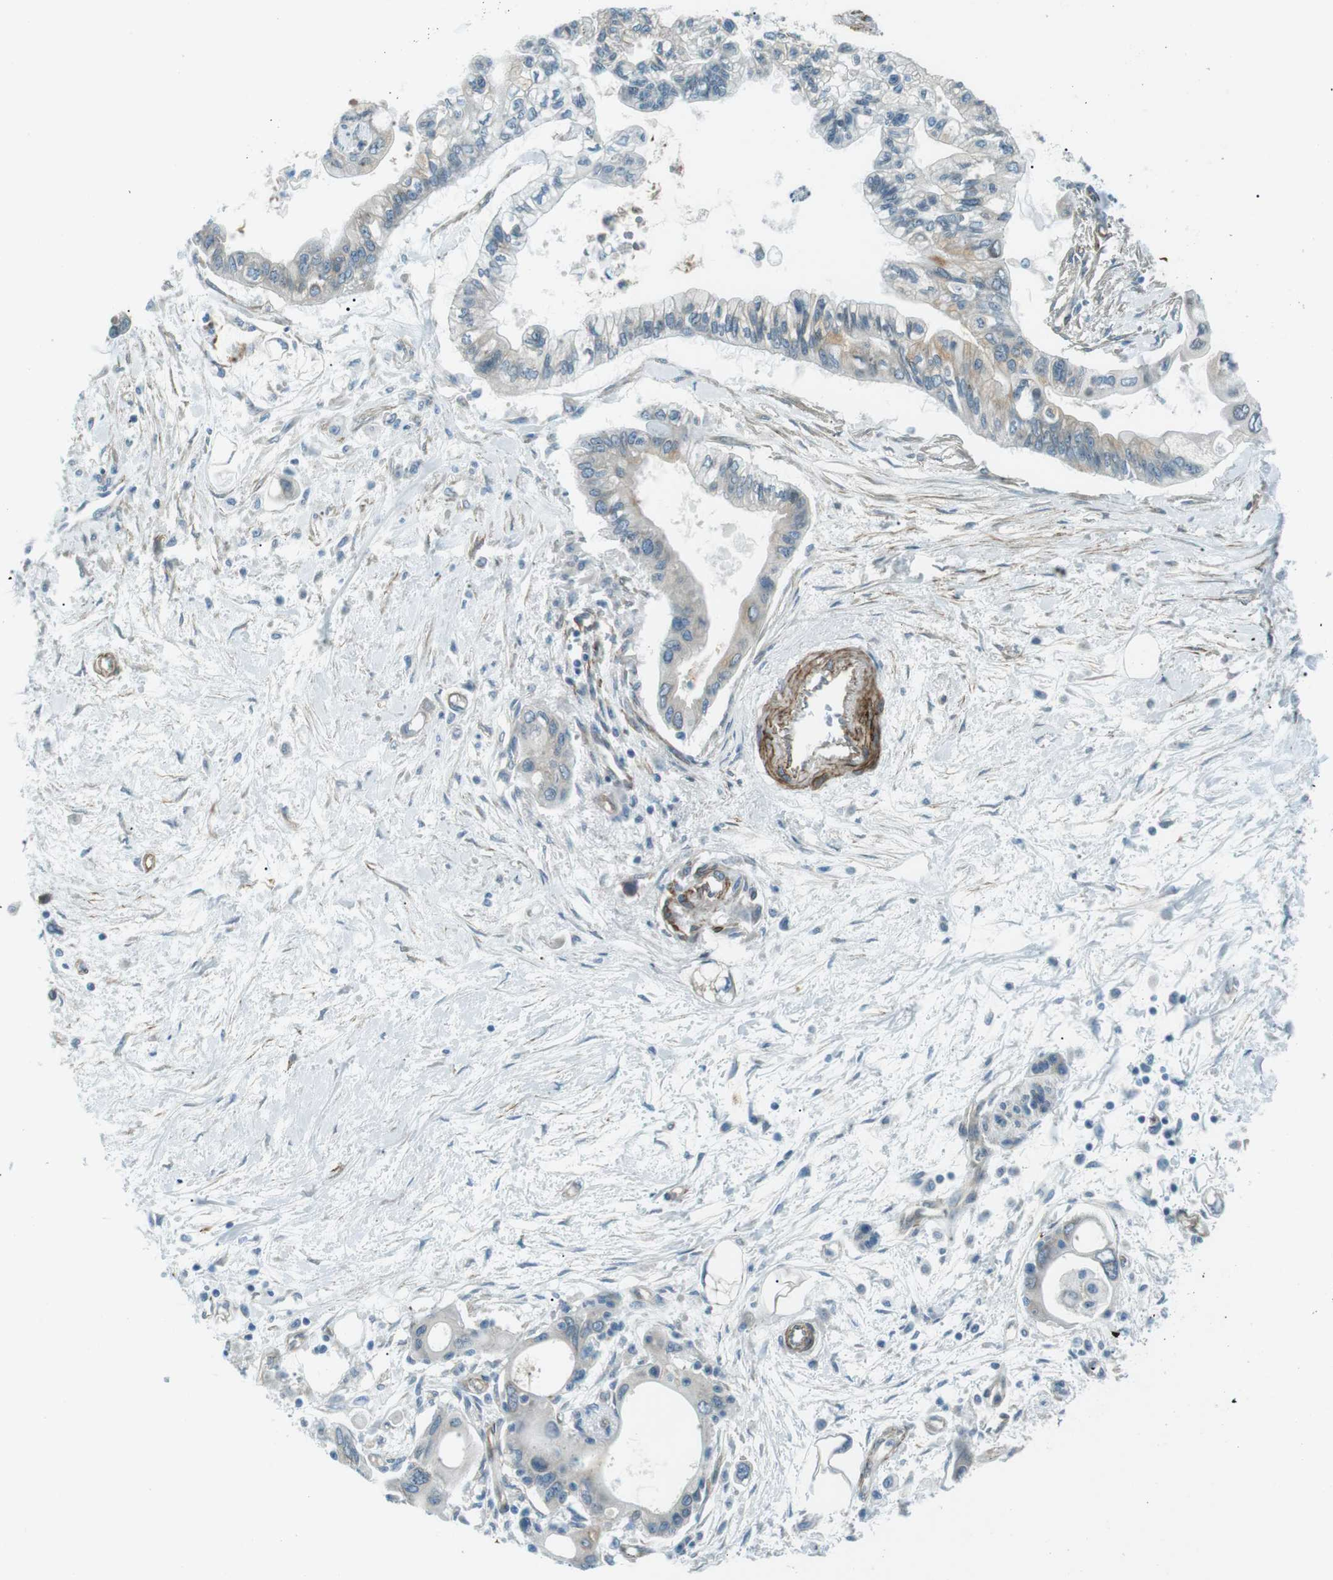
{"staining": {"intensity": "weak", "quantity": "25%-75%", "location": "cytoplasmic/membranous"}, "tissue": "pancreatic cancer", "cell_type": "Tumor cells", "image_type": "cancer", "snomed": [{"axis": "morphology", "description": "Adenocarcinoma, NOS"}, {"axis": "topography", "description": "Pancreas"}], "caption": "A high-resolution photomicrograph shows immunohistochemistry (IHC) staining of pancreatic cancer, which displays weak cytoplasmic/membranous expression in about 25%-75% of tumor cells. (DAB IHC, brown staining for protein, blue staining for nuclei).", "gene": "ODR4", "patient": {"sex": "female", "age": 77}}